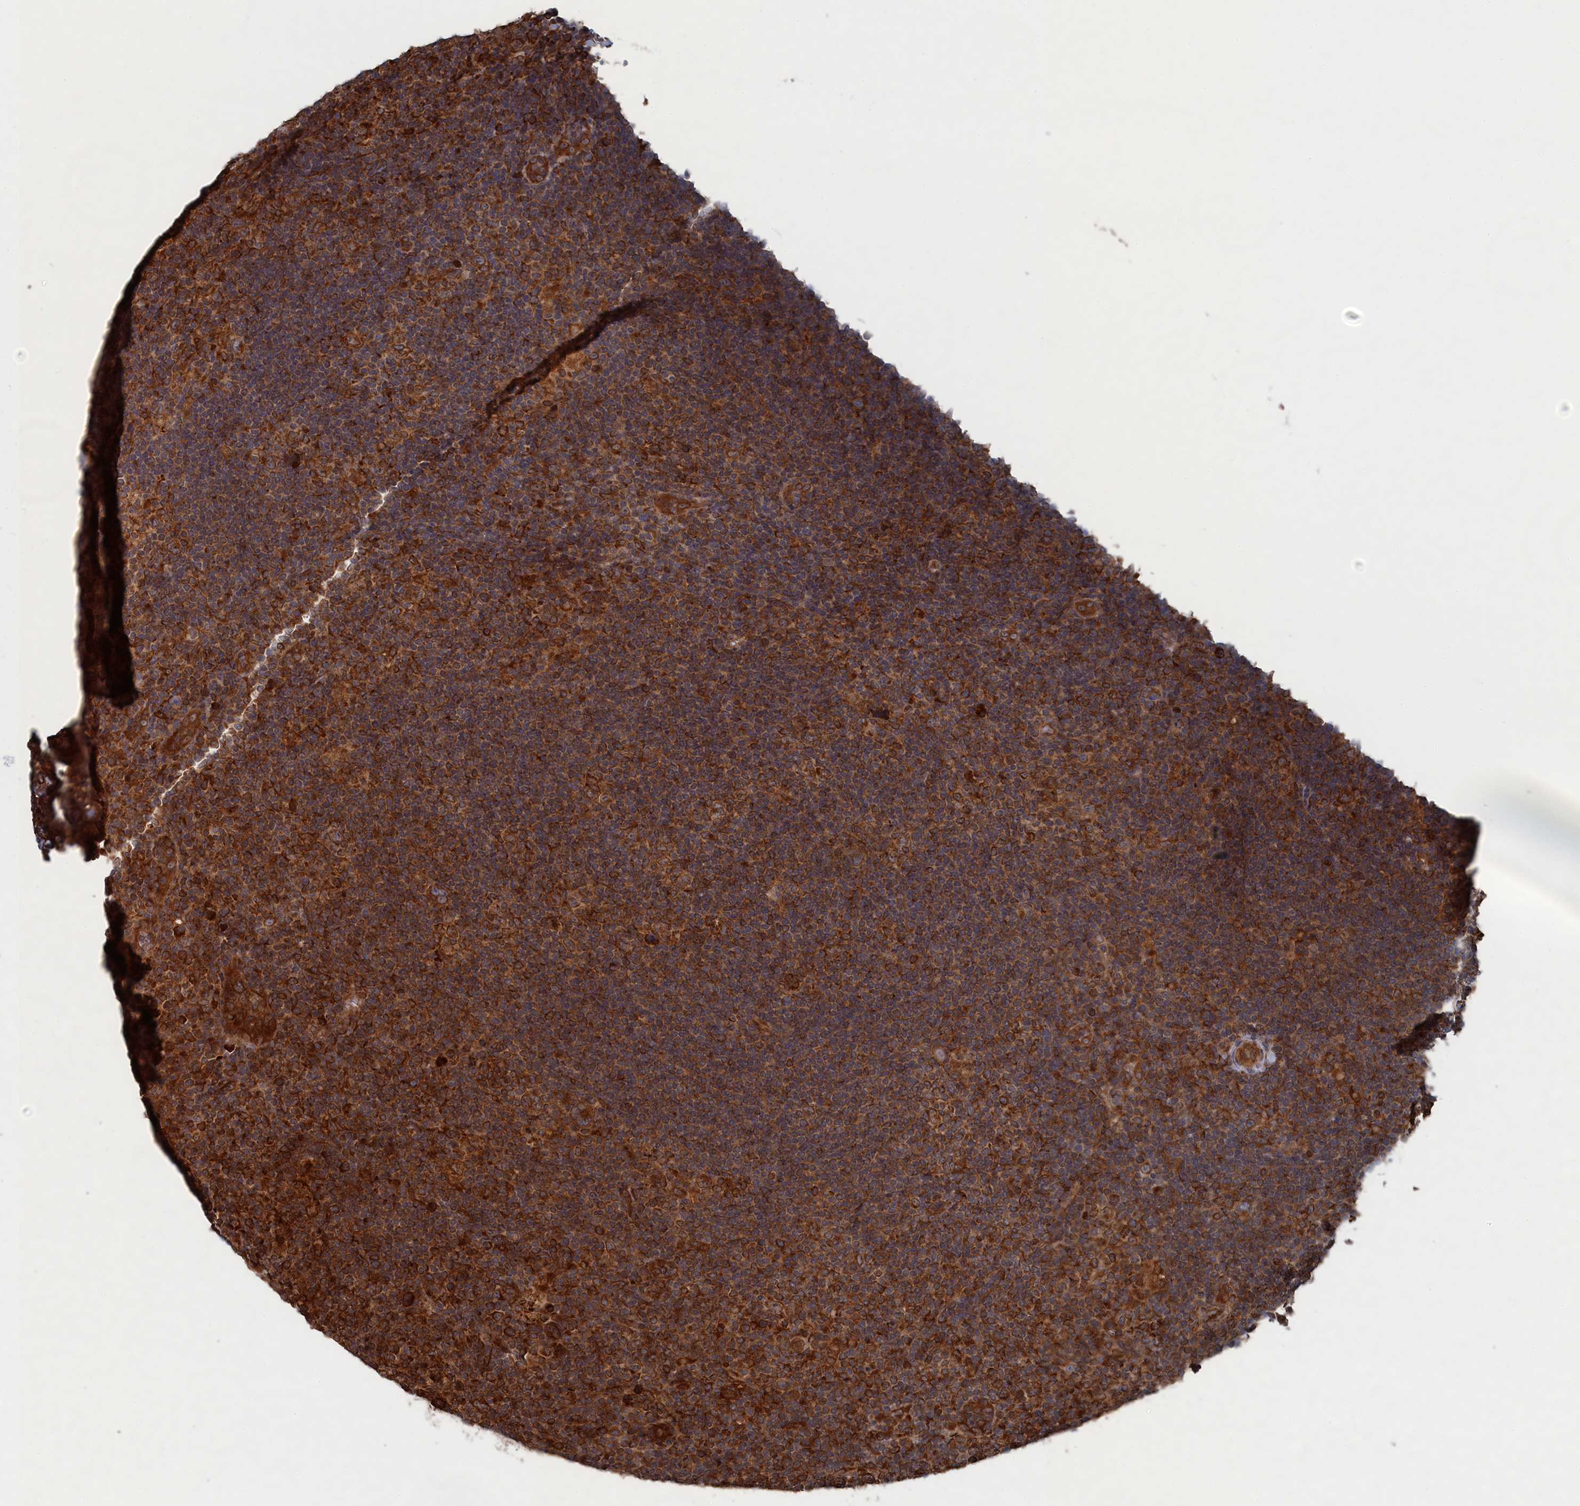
{"staining": {"intensity": "moderate", "quantity": ">75%", "location": "cytoplasmic/membranous"}, "tissue": "lymphoma", "cell_type": "Tumor cells", "image_type": "cancer", "snomed": [{"axis": "morphology", "description": "Hodgkin's disease, NOS"}, {"axis": "topography", "description": "Lymph node"}], "caption": "Human lymphoma stained for a protein (brown) demonstrates moderate cytoplasmic/membranous positive positivity in approximately >75% of tumor cells.", "gene": "BPIFB6", "patient": {"sex": "female", "age": 57}}